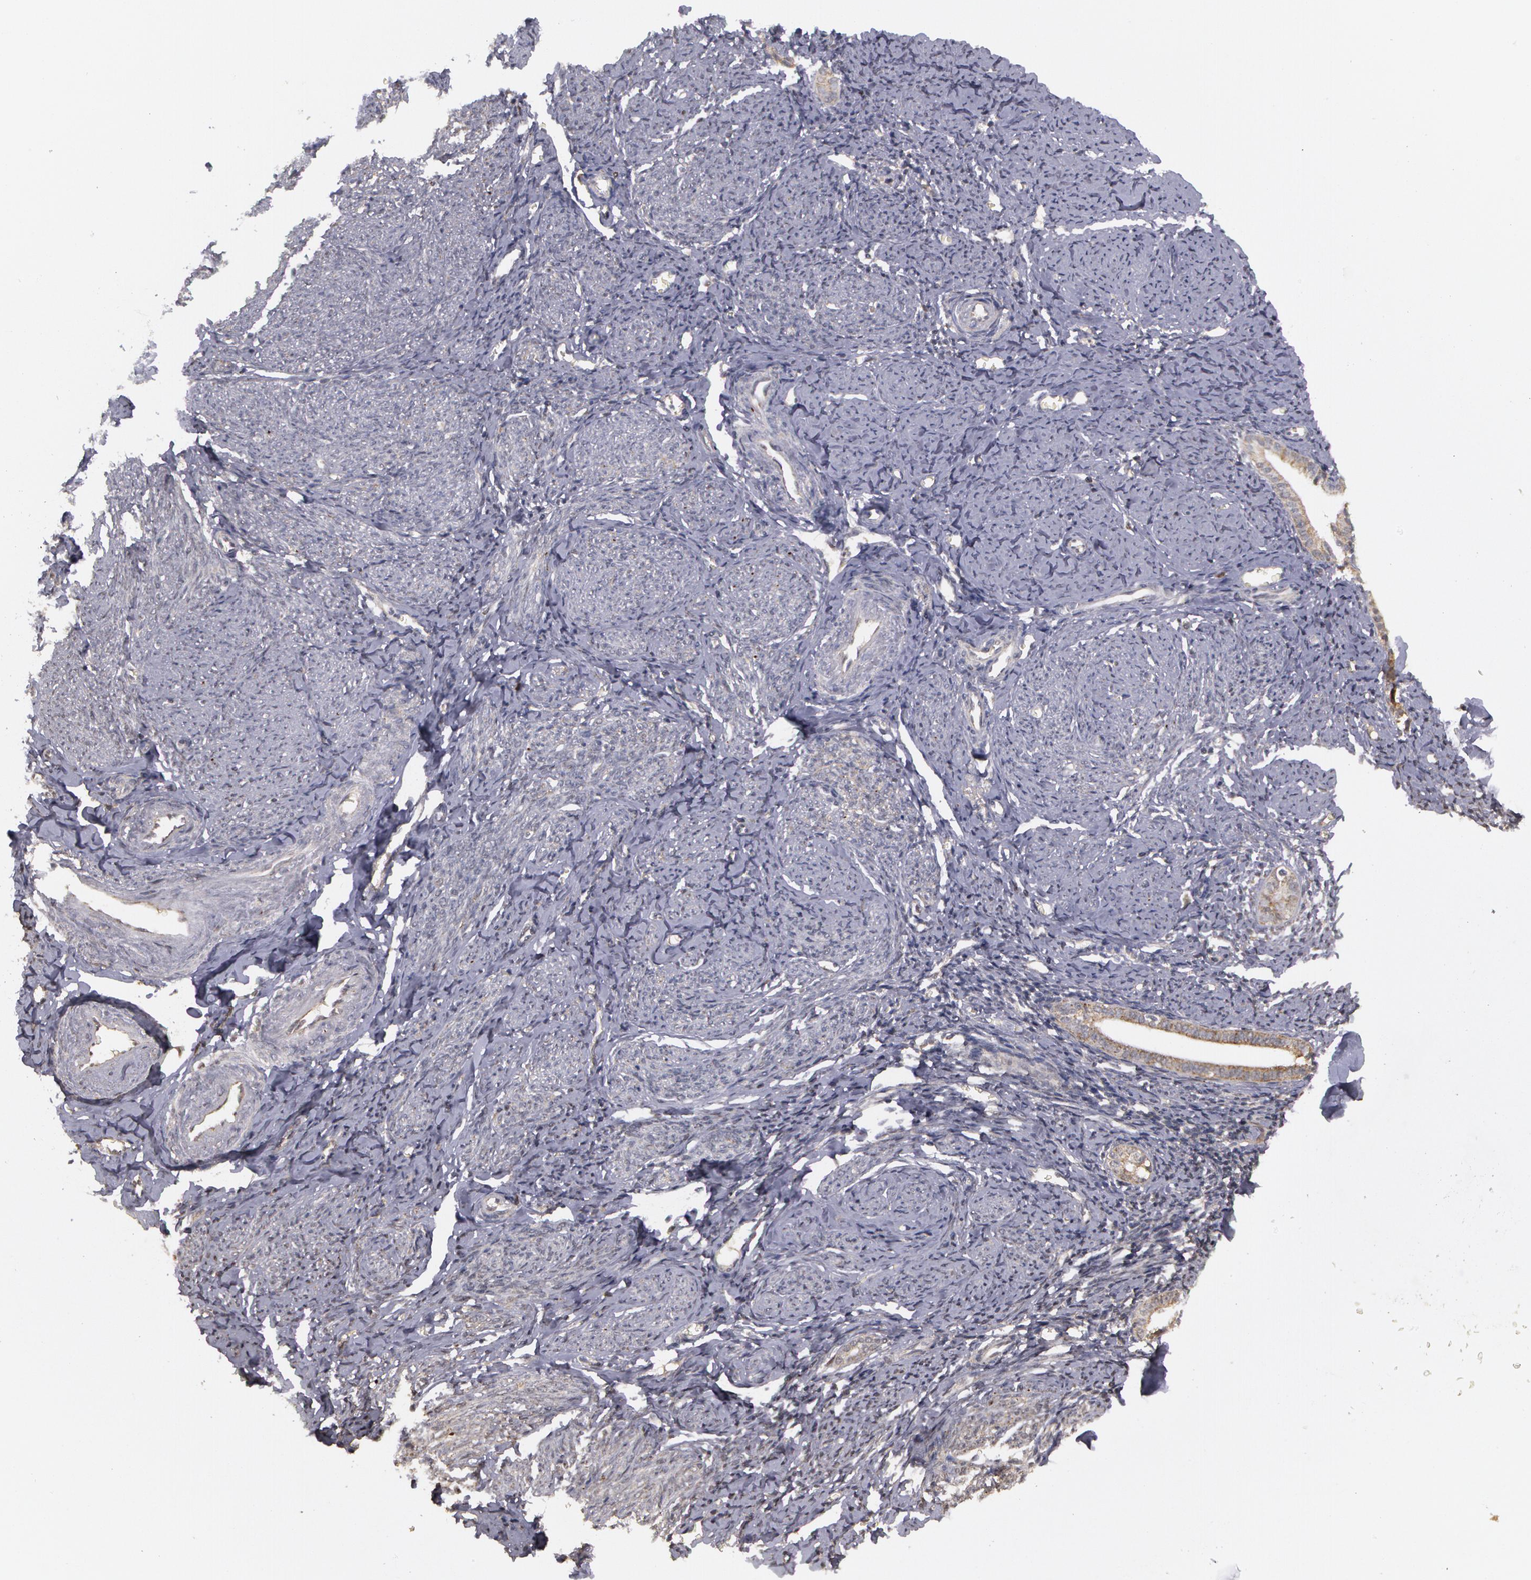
{"staining": {"intensity": "weak", "quantity": "25%-75%", "location": "cytoplasmic/membranous"}, "tissue": "endometrium", "cell_type": "Cells in endometrial stroma", "image_type": "normal", "snomed": [{"axis": "morphology", "description": "Normal tissue, NOS"}, {"axis": "morphology", "description": "Neoplasm, benign, NOS"}, {"axis": "topography", "description": "Uterus"}], "caption": "A micrograph of endometrium stained for a protein reveals weak cytoplasmic/membranous brown staining in cells in endometrial stroma. Ihc stains the protein in brown and the nuclei are stained blue.", "gene": "GLIS1", "patient": {"sex": "female", "age": 55}}